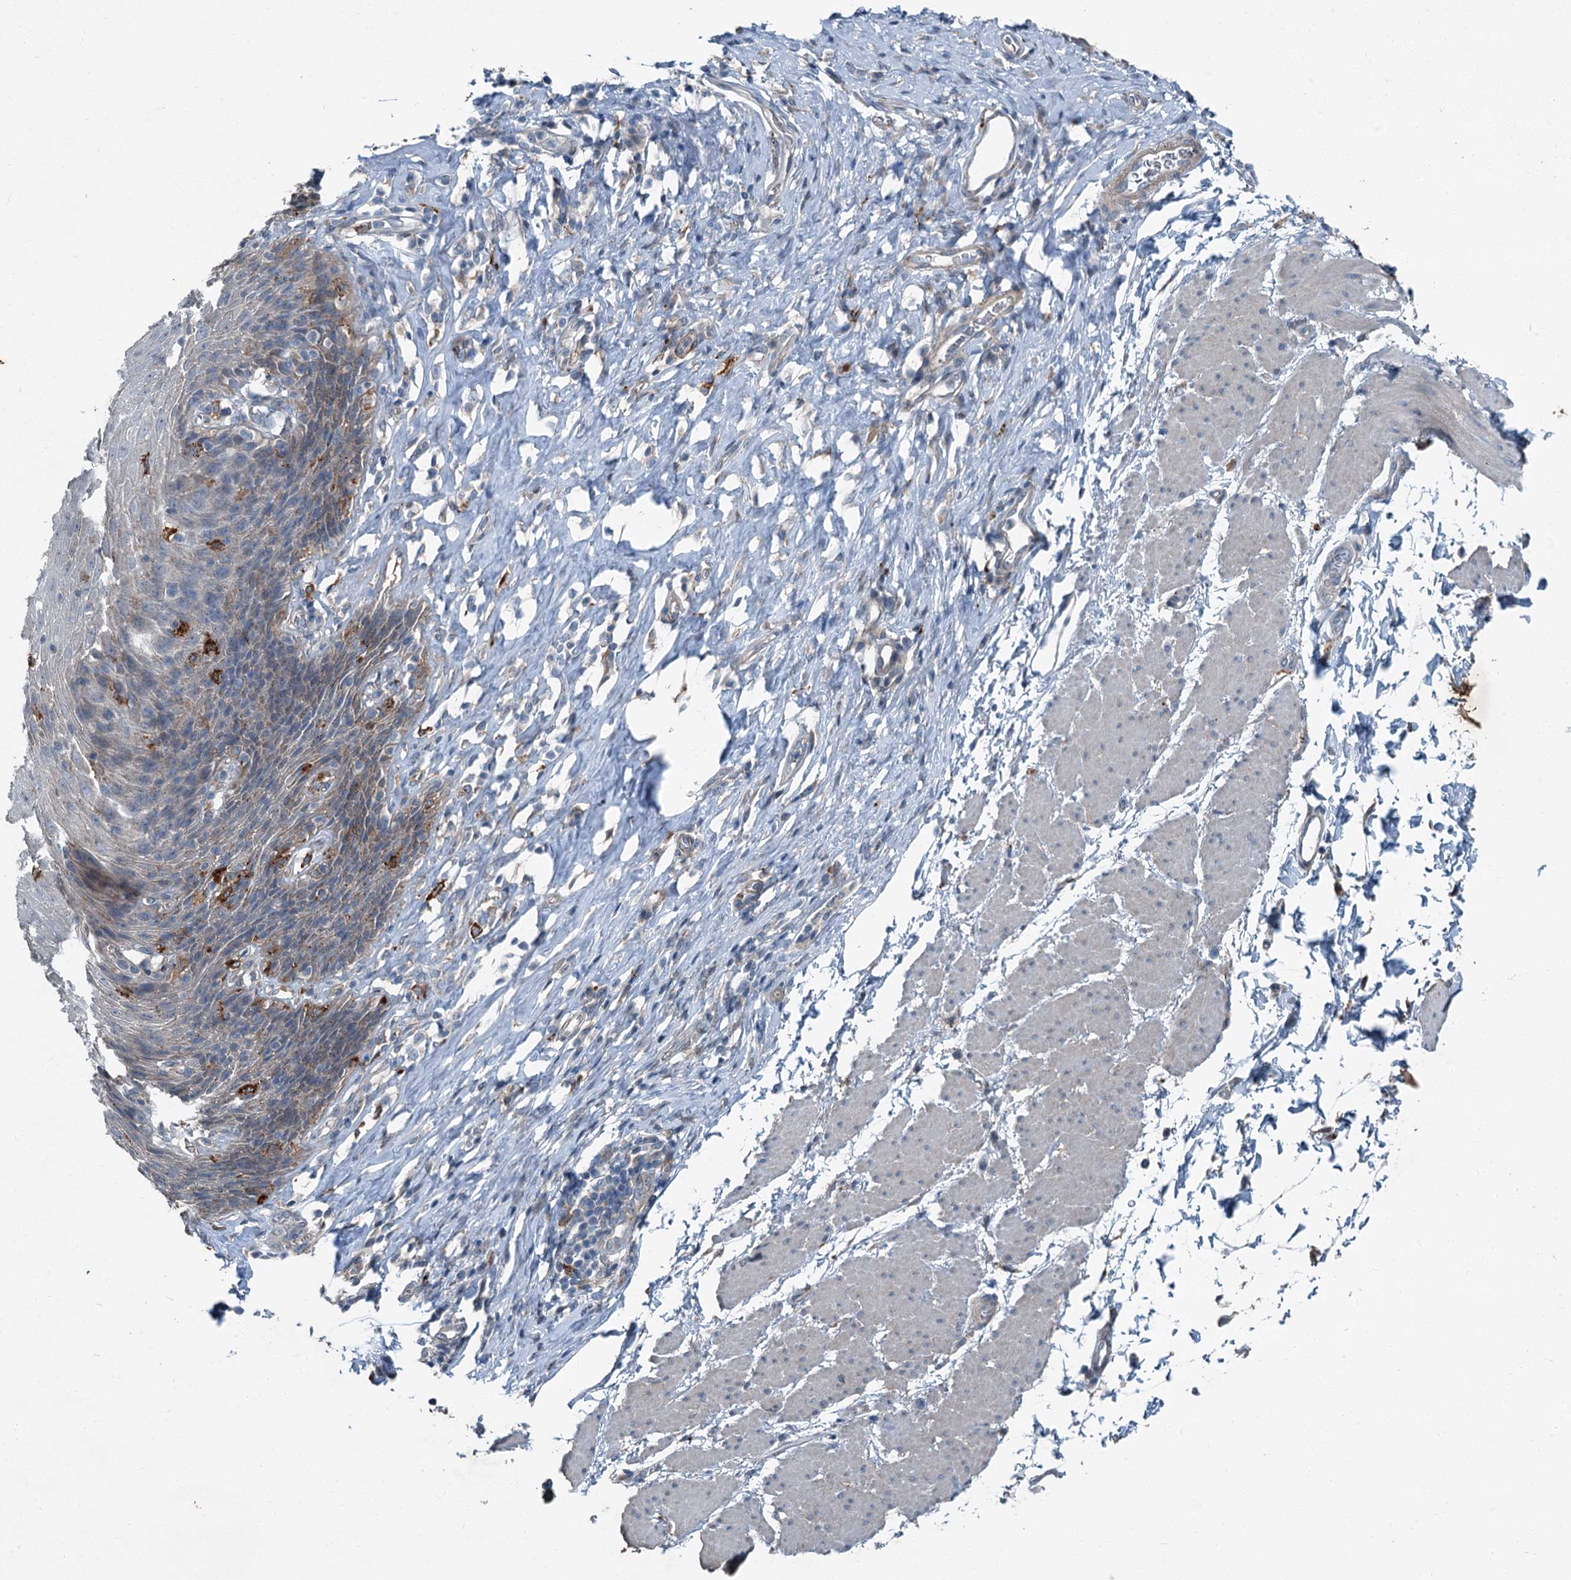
{"staining": {"intensity": "weak", "quantity": "<25%", "location": "cytoplasmic/membranous"}, "tissue": "esophagus", "cell_type": "Squamous epithelial cells", "image_type": "normal", "snomed": [{"axis": "morphology", "description": "Normal tissue, NOS"}, {"axis": "topography", "description": "Esophagus"}], "caption": "Immunohistochemistry of unremarkable esophagus shows no expression in squamous epithelial cells.", "gene": "AXL", "patient": {"sex": "female", "age": 61}}